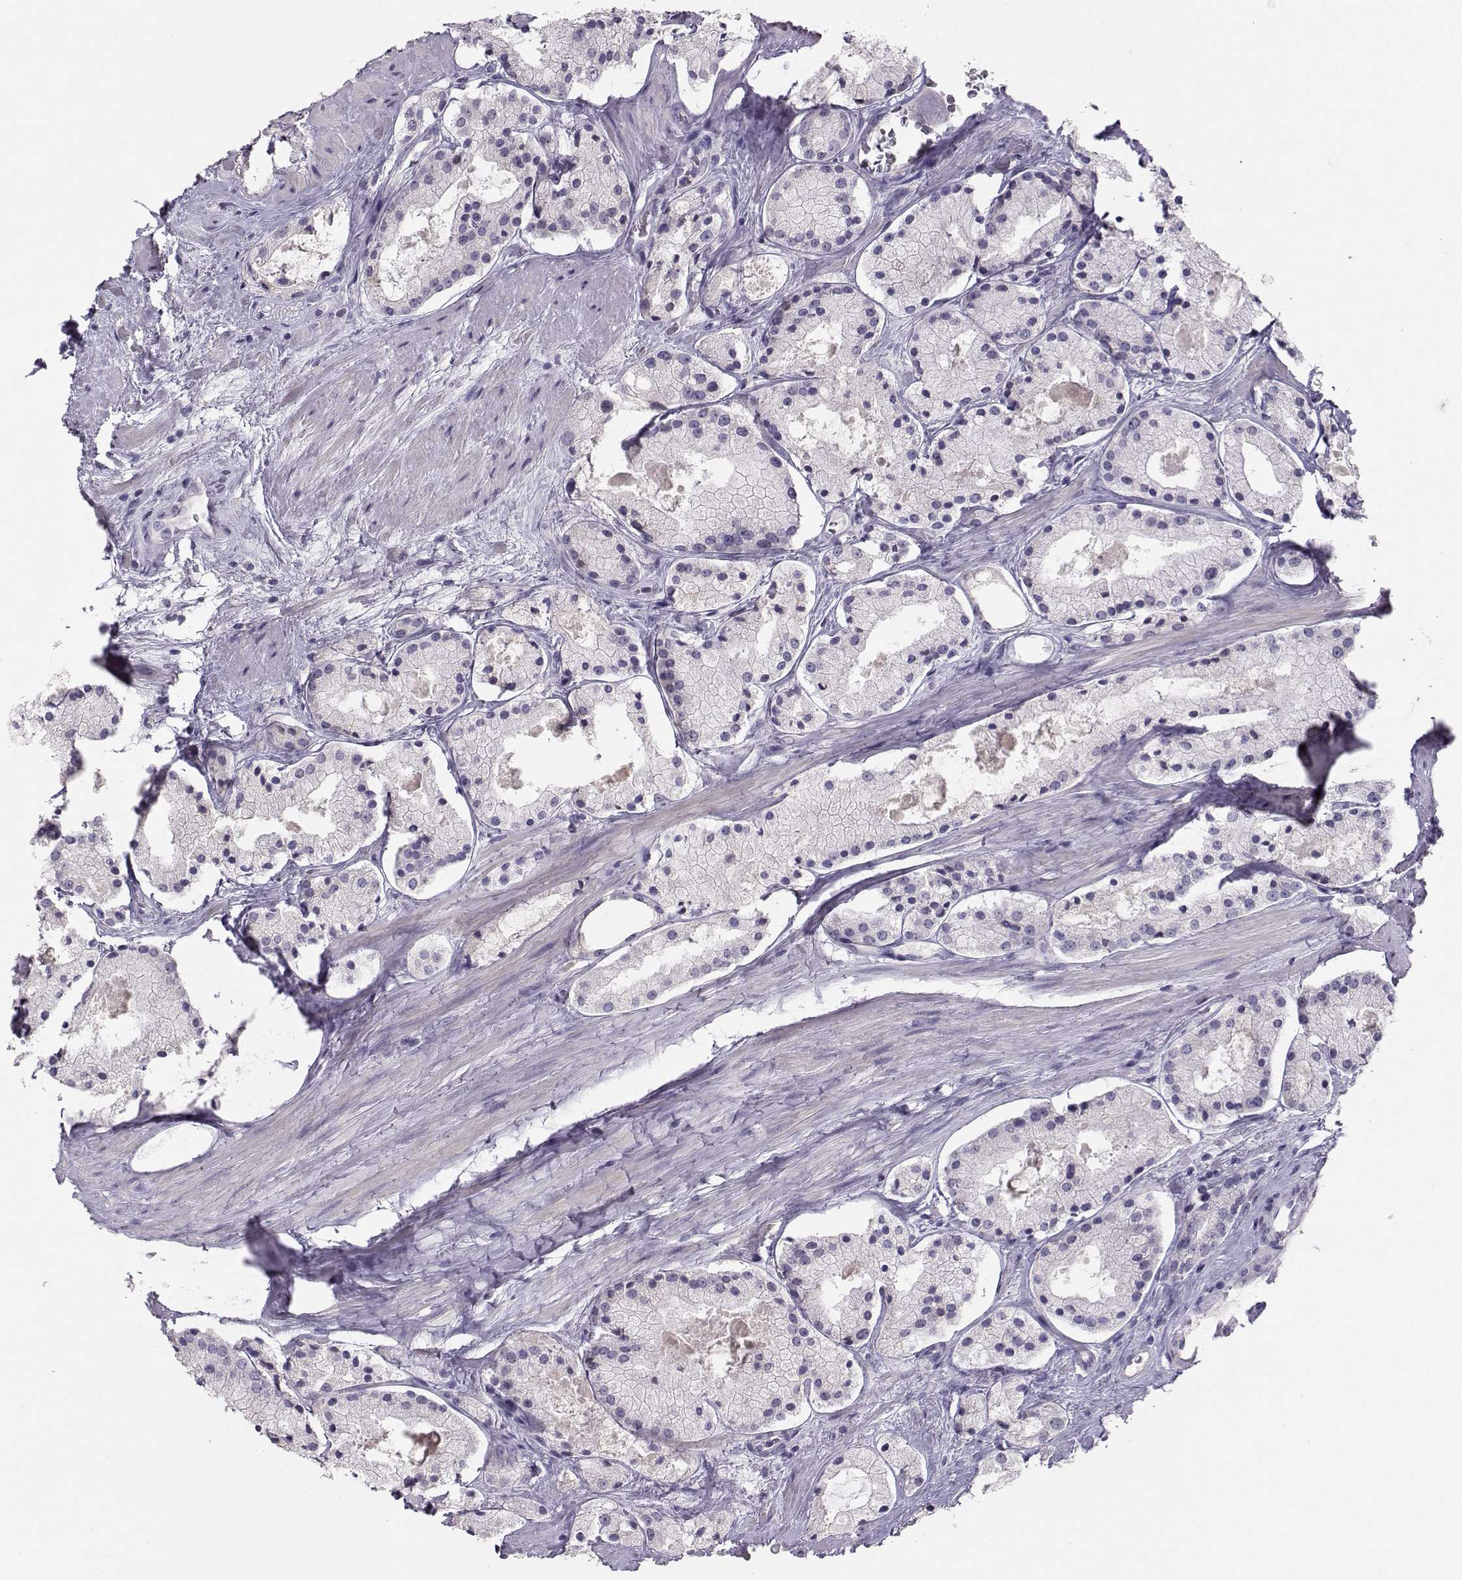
{"staining": {"intensity": "negative", "quantity": "none", "location": "none"}, "tissue": "prostate cancer", "cell_type": "Tumor cells", "image_type": "cancer", "snomed": [{"axis": "morphology", "description": "Adenocarcinoma, NOS"}, {"axis": "morphology", "description": "Adenocarcinoma, High grade"}, {"axis": "topography", "description": "Prostate"}], "caption": "IHC image of neoplastic tissue: adenocarcinoma (high-grade) (prostate) stained with DAB exhibits no significant protein staining in tumor cells.", "gene": "PKP2", "patient": {"sex": "male", "age": 64}}